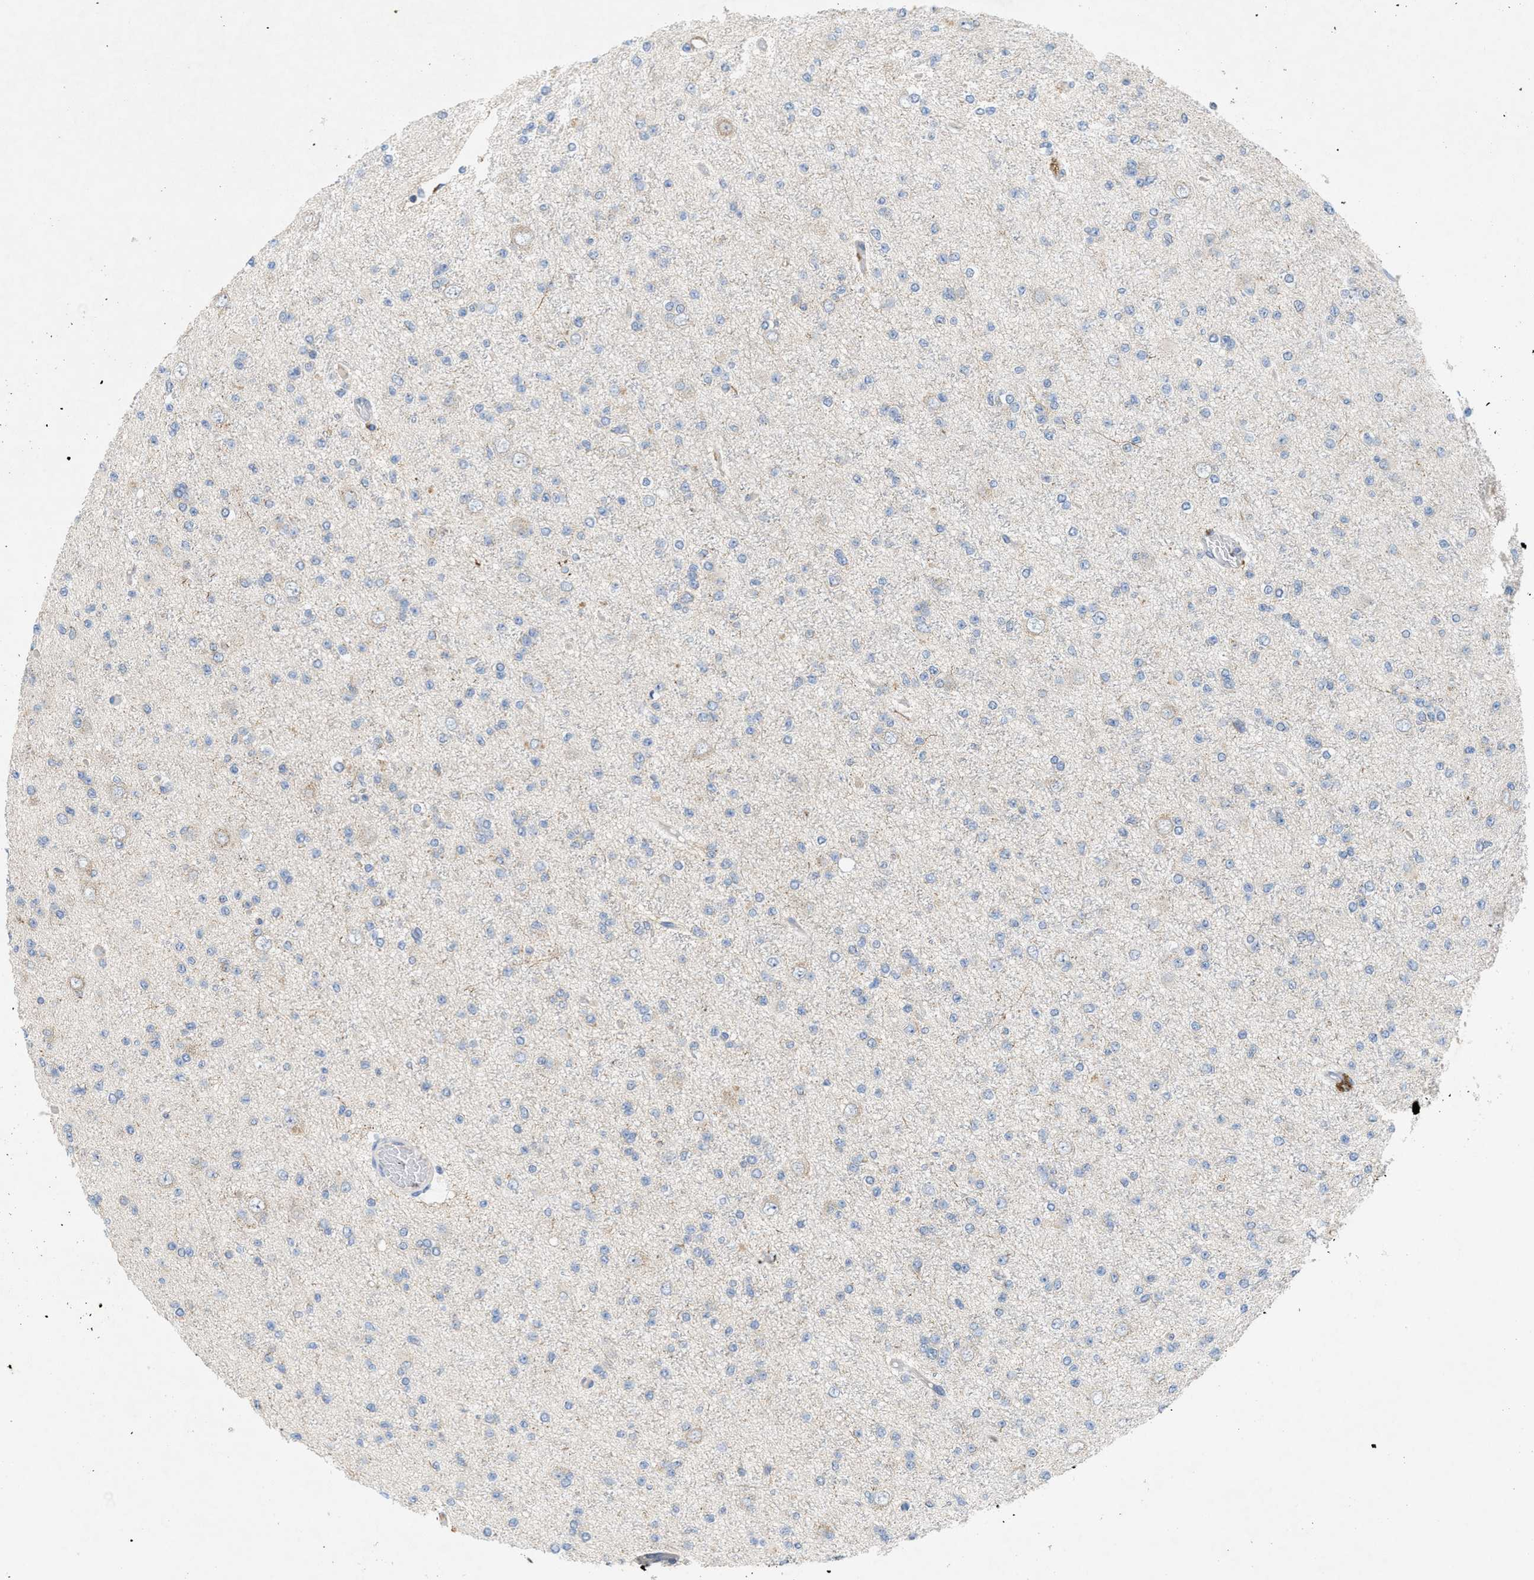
{"staining": {"intensity": "negative", "quantity": "none", "location": "none"}, "tissue": "glioma", "cell_type": "Tumor cells", "image_type": "cancer", "snomed": [{"axis": "morphology", "description": "Glioma, malignant, Low grade"}, {"axis": "topography", "description": "Brain"}], "caption": "A high-resolution image shows immunohistochemistry (IHC) staining of malignant glioma (low-grade), which reveals no significant staining in tumor cells.", "gene": "UBAP2", "patient": {"sex": "female", "age": 22}}